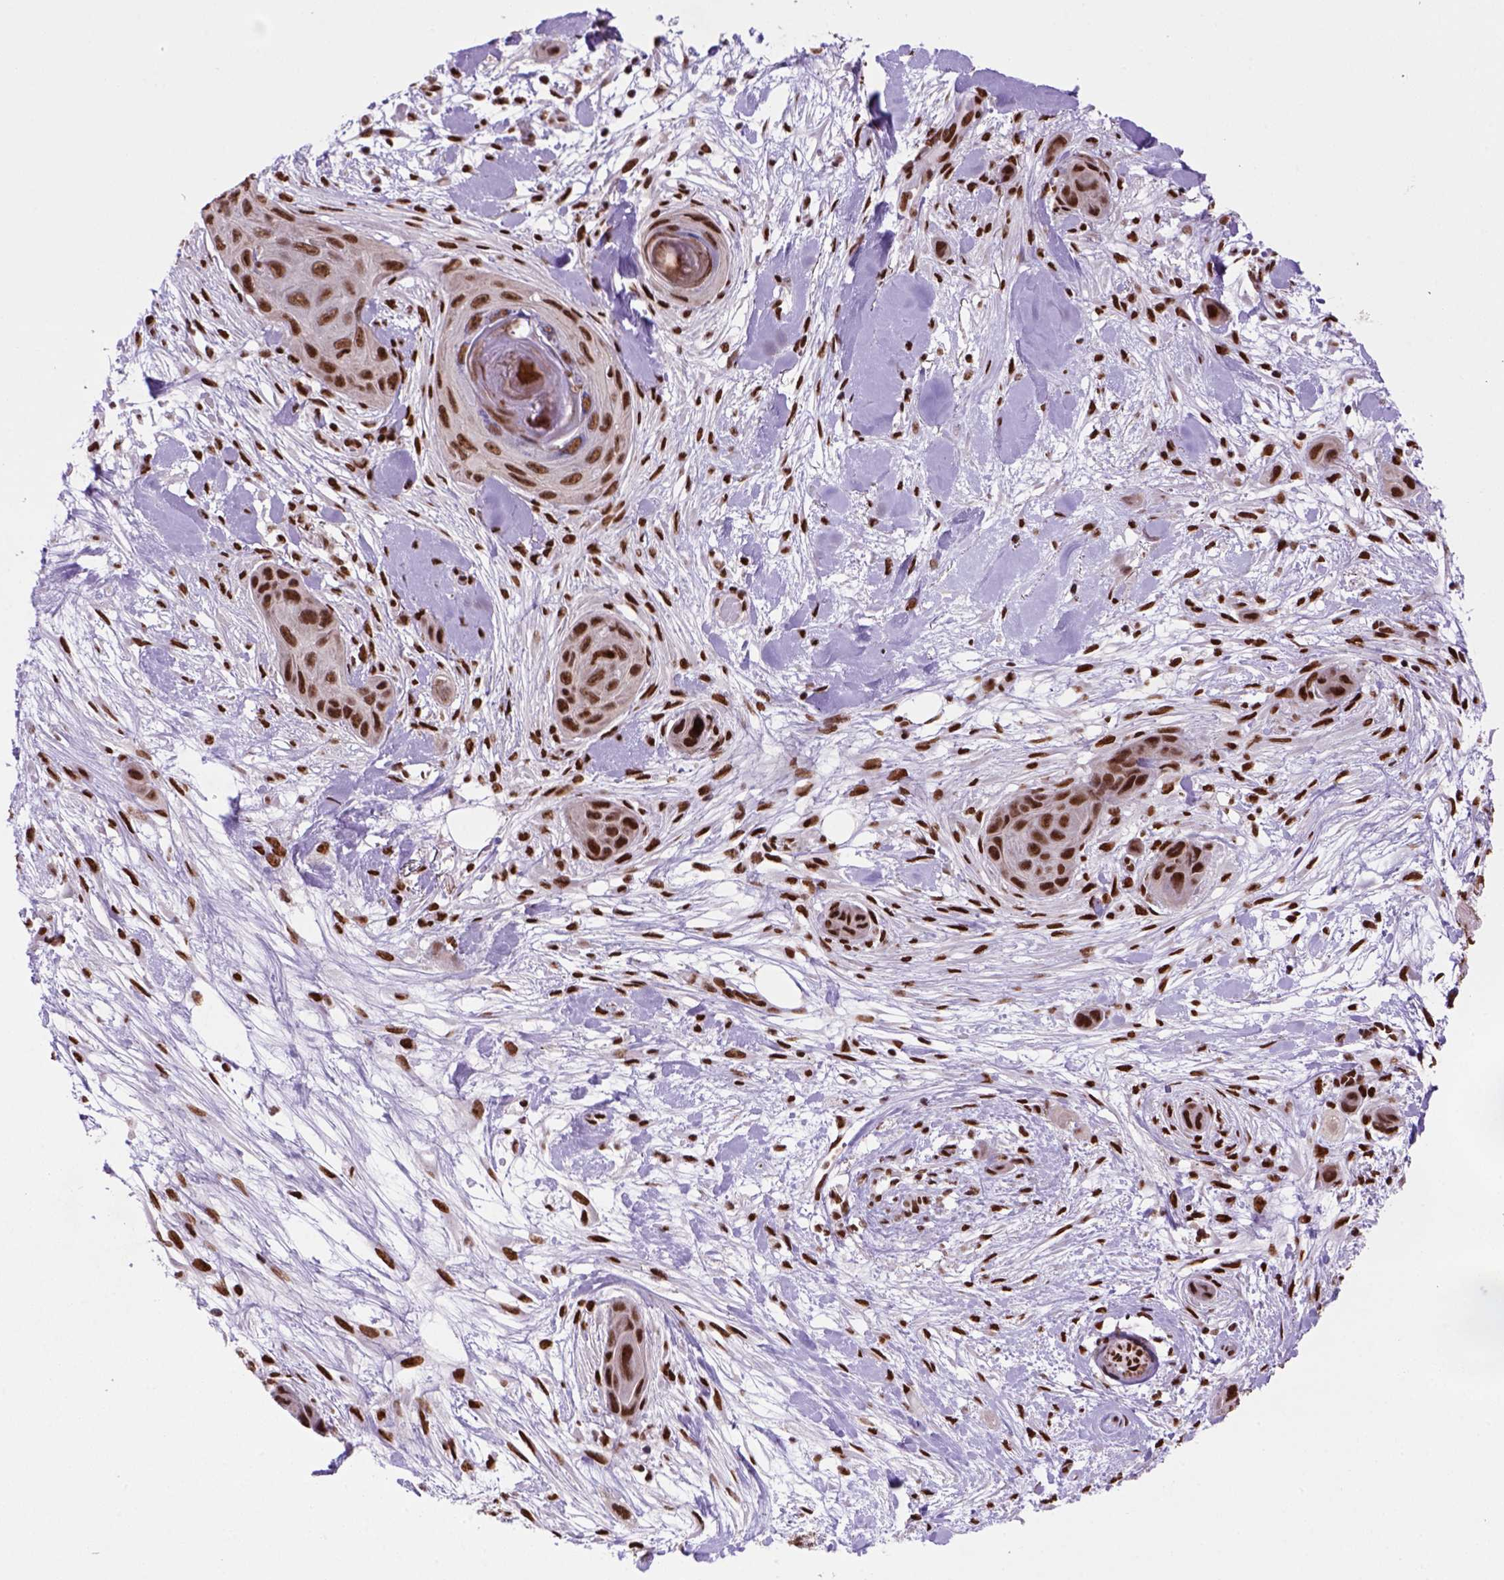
{"staining": {"intensity": "moderate", "quantity": ">75%", "location": "nuclear"}, "tissue": "skin cancer", "cell_type": "Tumor cells", "image_type": "cancer", "snomed": [{"axis": "morphology", "description": "Squamous cell carcinoma, NOS"}, {"axis": "topography", "description": "Skin"}], "caption": "Squamous cell carcinoma (skin) was stained to show a protein in brown. There is medium levels of moderate nuclear positivity in approximately >75% of tumor cells.", "gene": "NSMCE2", "patient": {"sex": "male", "age": 82}}